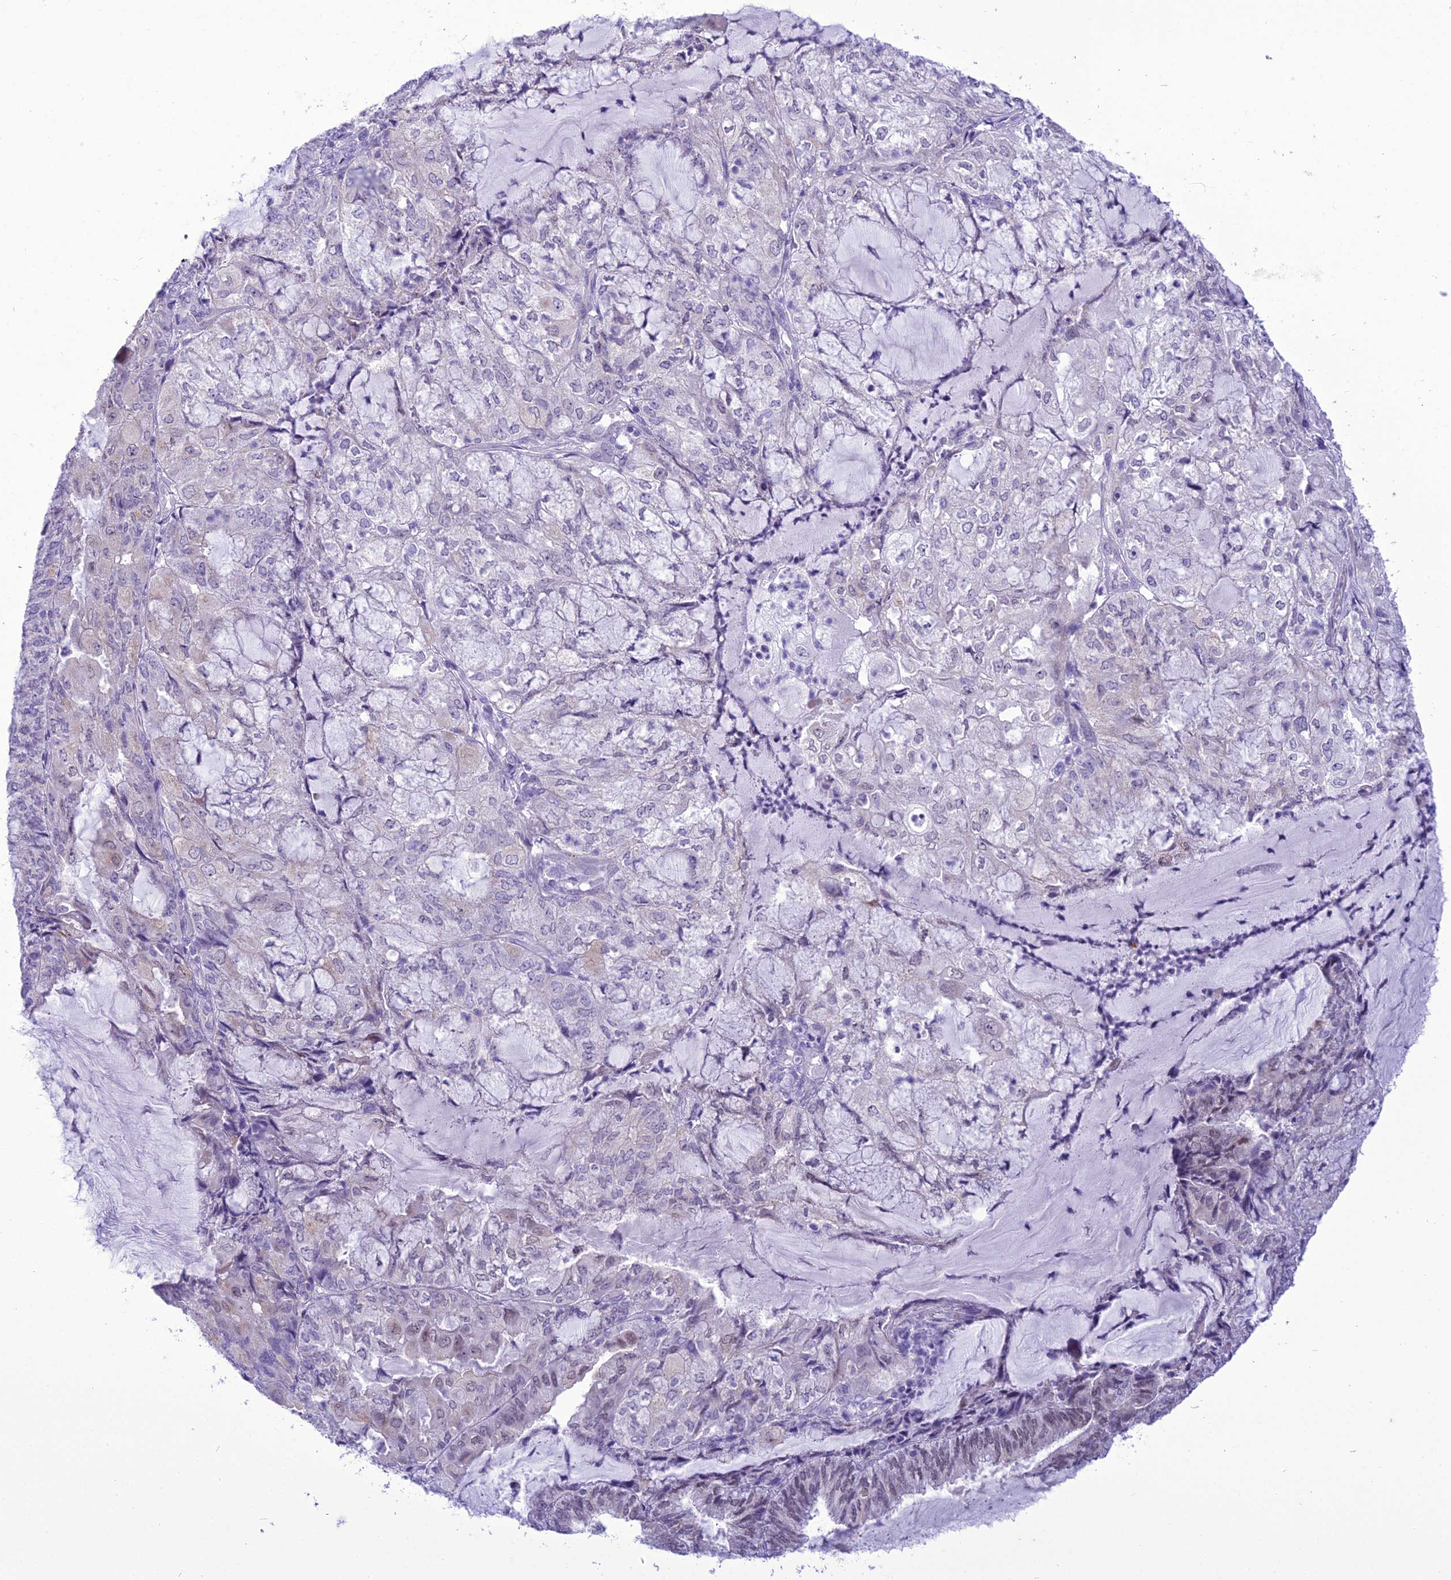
{"staining": {"intensity": "negative", "quantity": "none", "location": "none"}, "tissue": "endometrial cancer", "cell_type": "Tumor cells", "image_type": "cancer", "snomed": [{"axis": "morphology", "description": "Adenocarcinoma, NOS"}, {"axis": "topography", "description": "Endometrium"}], "caption": "The histopathology image displays no staining of tumor cells in endometrial cancer (adenocarcinoma).", "gene": "B9D2", "patient": {"sex": "female", "age": 81}}